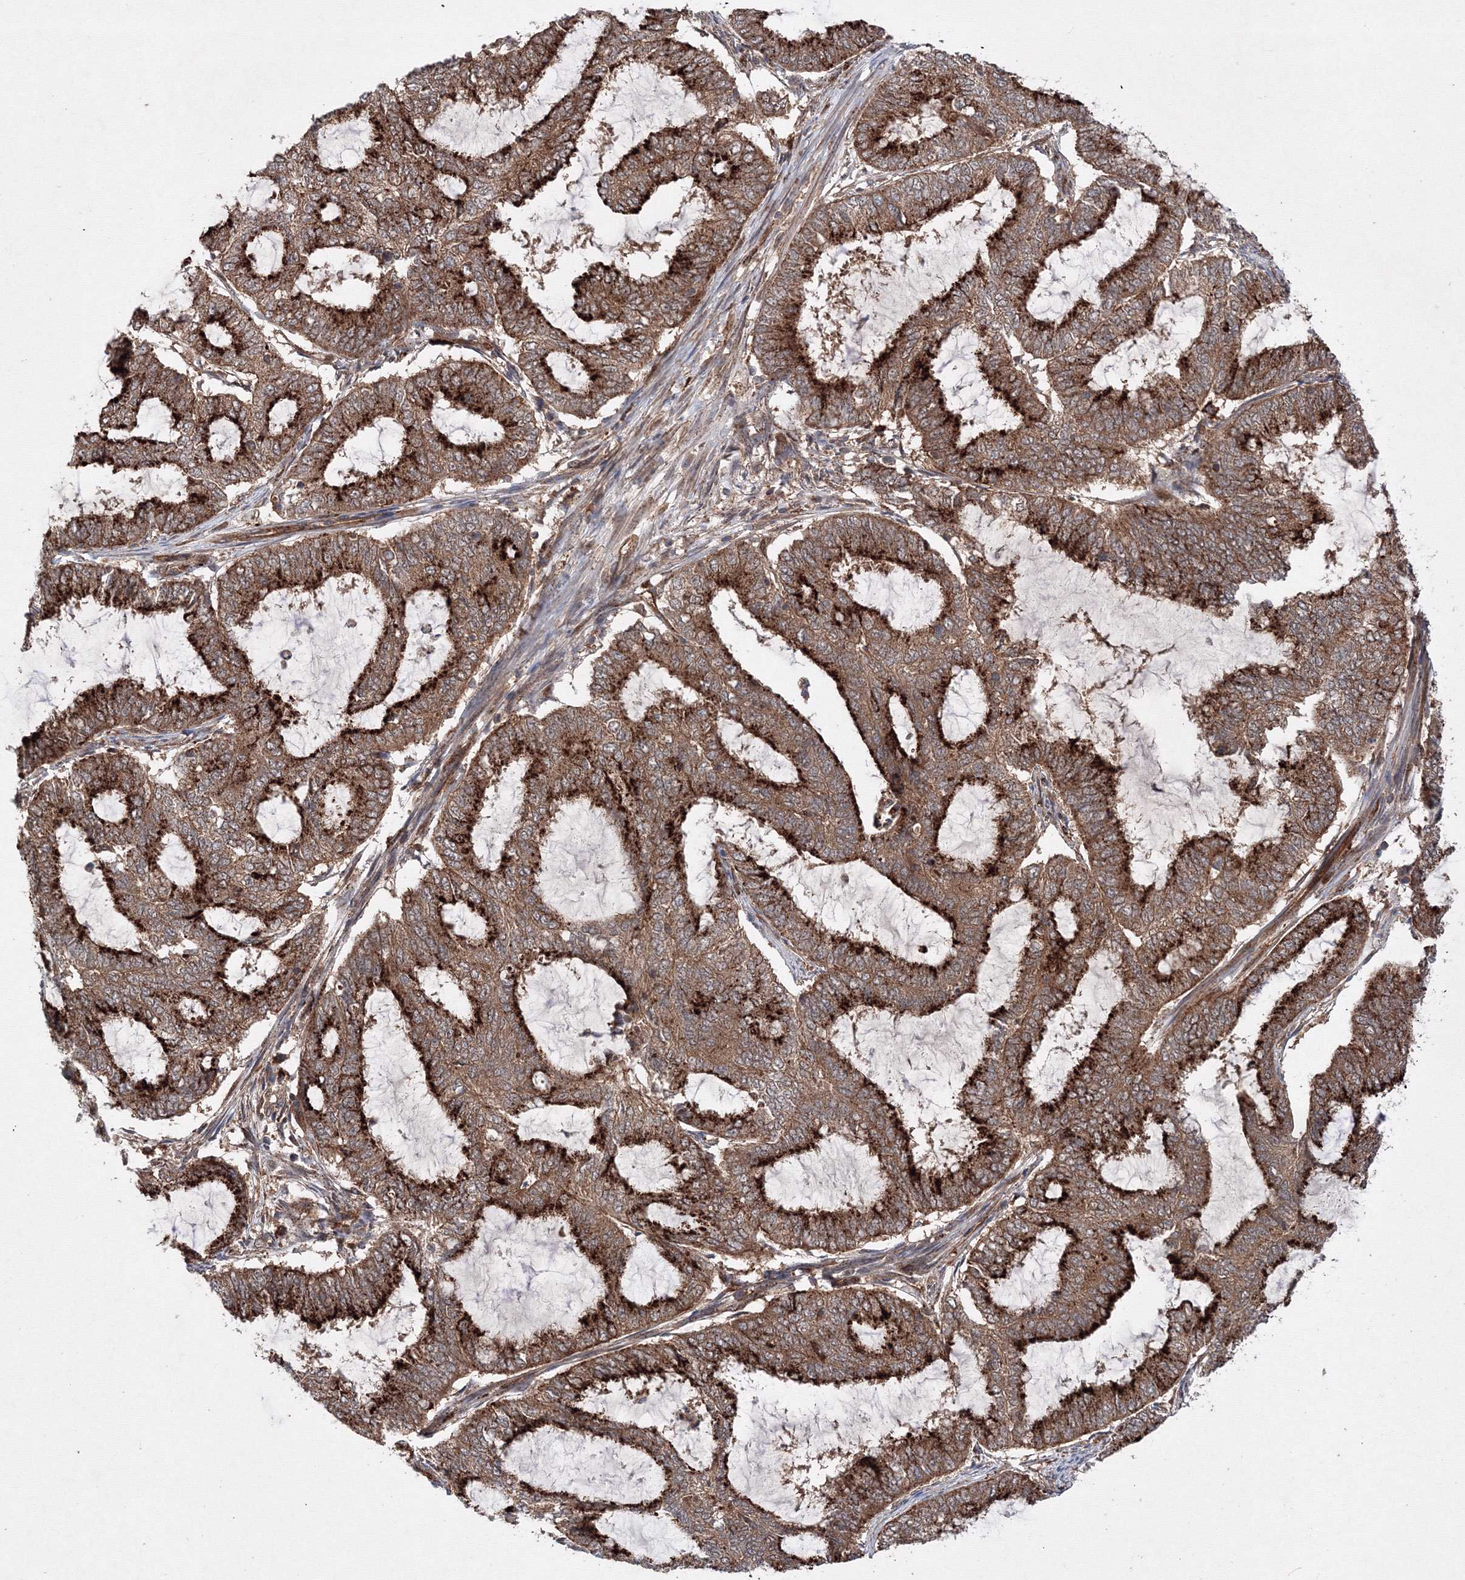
{"staining": {"intensity": "strong", "quantity": ">75%", "location": "cytoplasmic/membranous"}, "tissue": "endometrial cancer", "cell_type": "Tumor cells", "image_type": "cancer", "snomed": [{"axis": "morphology", "description": "Adenocarcinoma, NOS"}, {"axis": "topography", "description": "Endometrium"}], "caption": "Tumor cells display high levels of strong cytoplasmic/membranous expression in approximately >75% of cells in adenocarcinoma (endometrial). The staining was performed using DAB, with brown indicating positive protein expression. Nuclei are stained blue with hematoxylin.", "gene": "DCTD", "patient": {"sex": "female", "age": 51}}